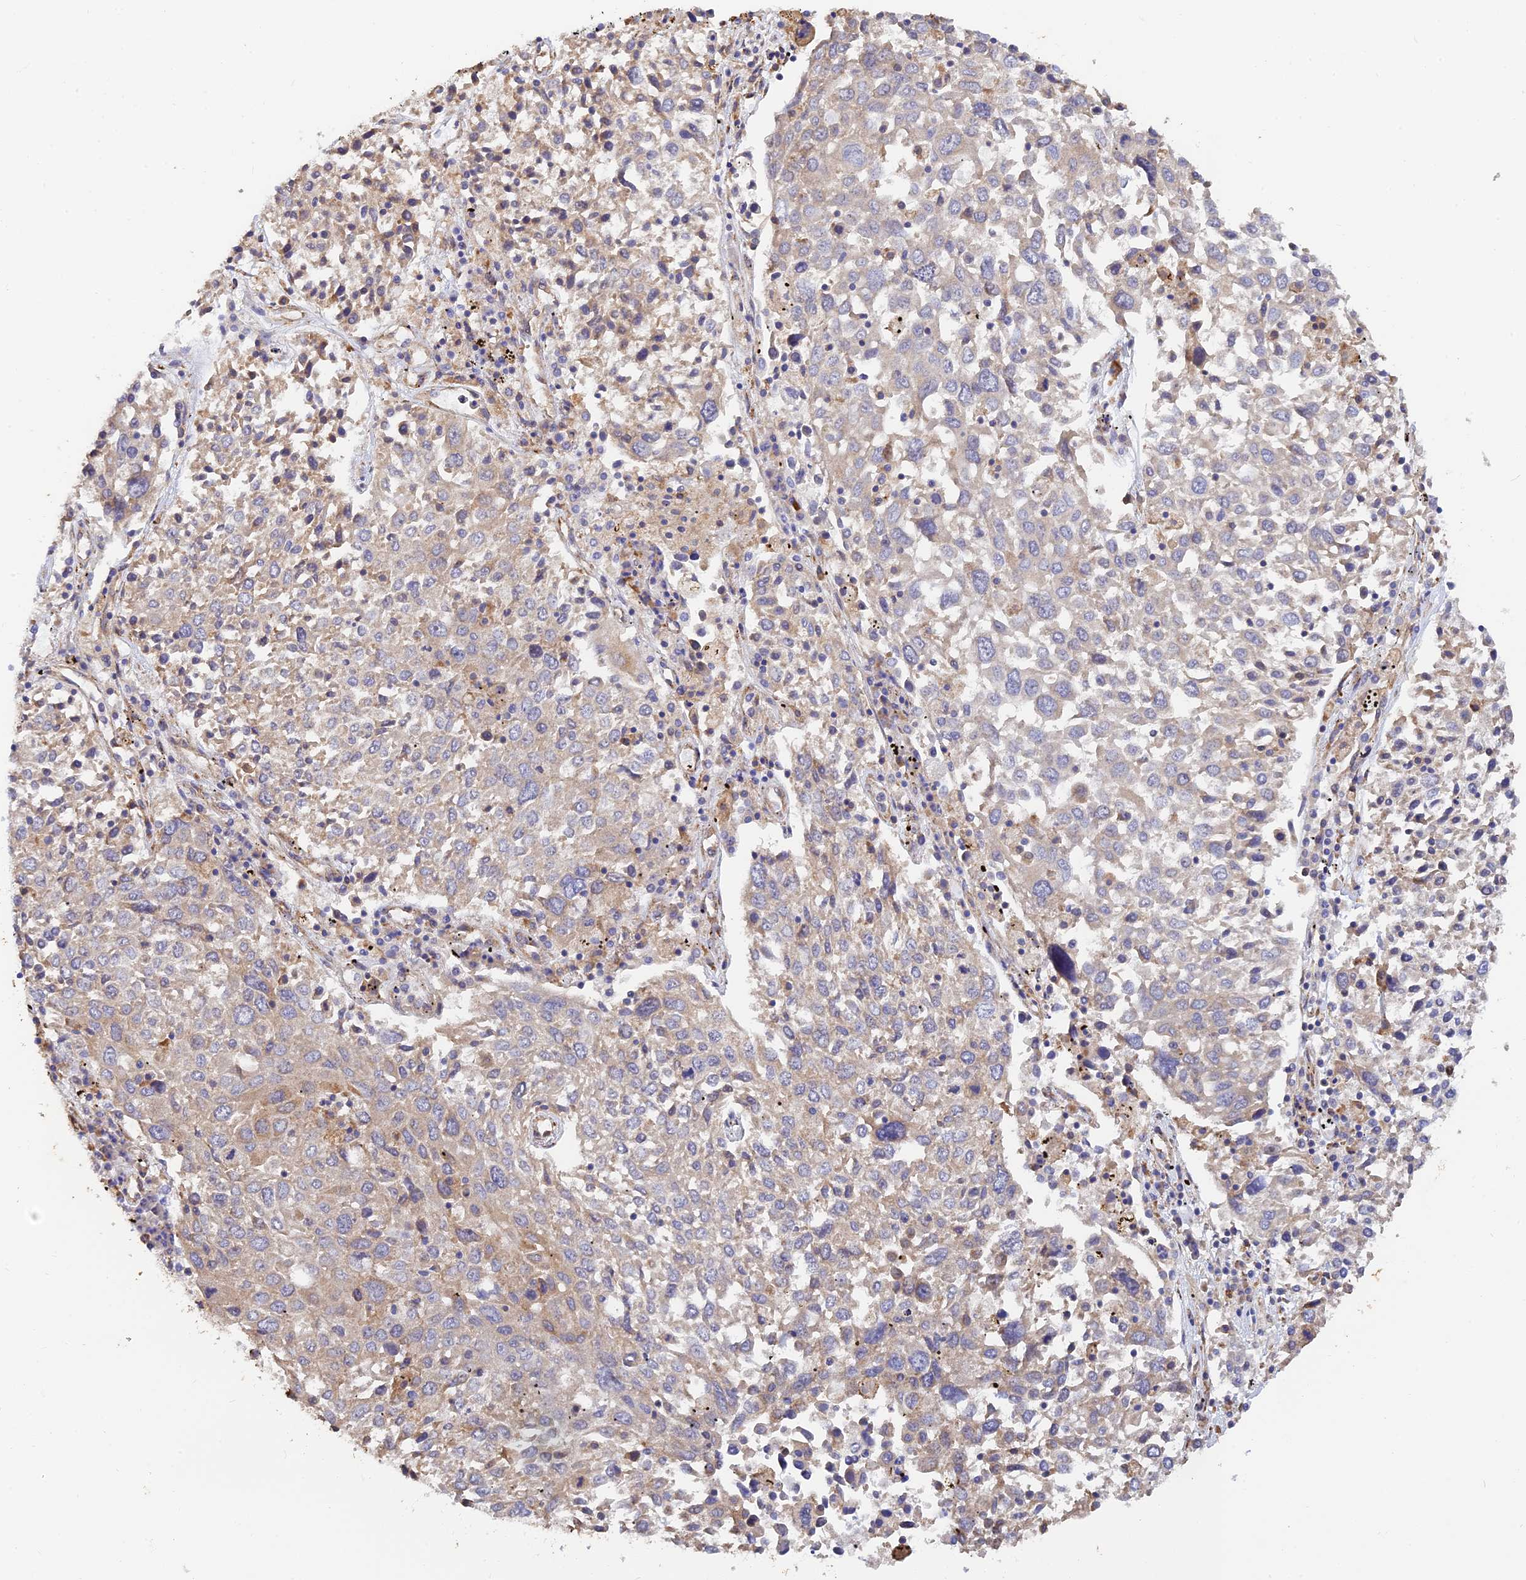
{"staining": {"intensity": "weak", "quantity": "<25%", "location": "cytoplasmic/membranous"}, "tissue": "lung cancer", "cell_type": "Tumor cells", "image_type": "cancer", "snomed": [{"axis": "morphology", "description": "Squamous cell carcinoma, NOS"}, {"axis": "topography", "description": "Lung"}], "caption": "This is an IHC image of human lung cancer (squamous cell carcinoma). There is no expression in tumor cells.", "gene": "WBP11", "patient": {"sex": "male", "age": 65}}